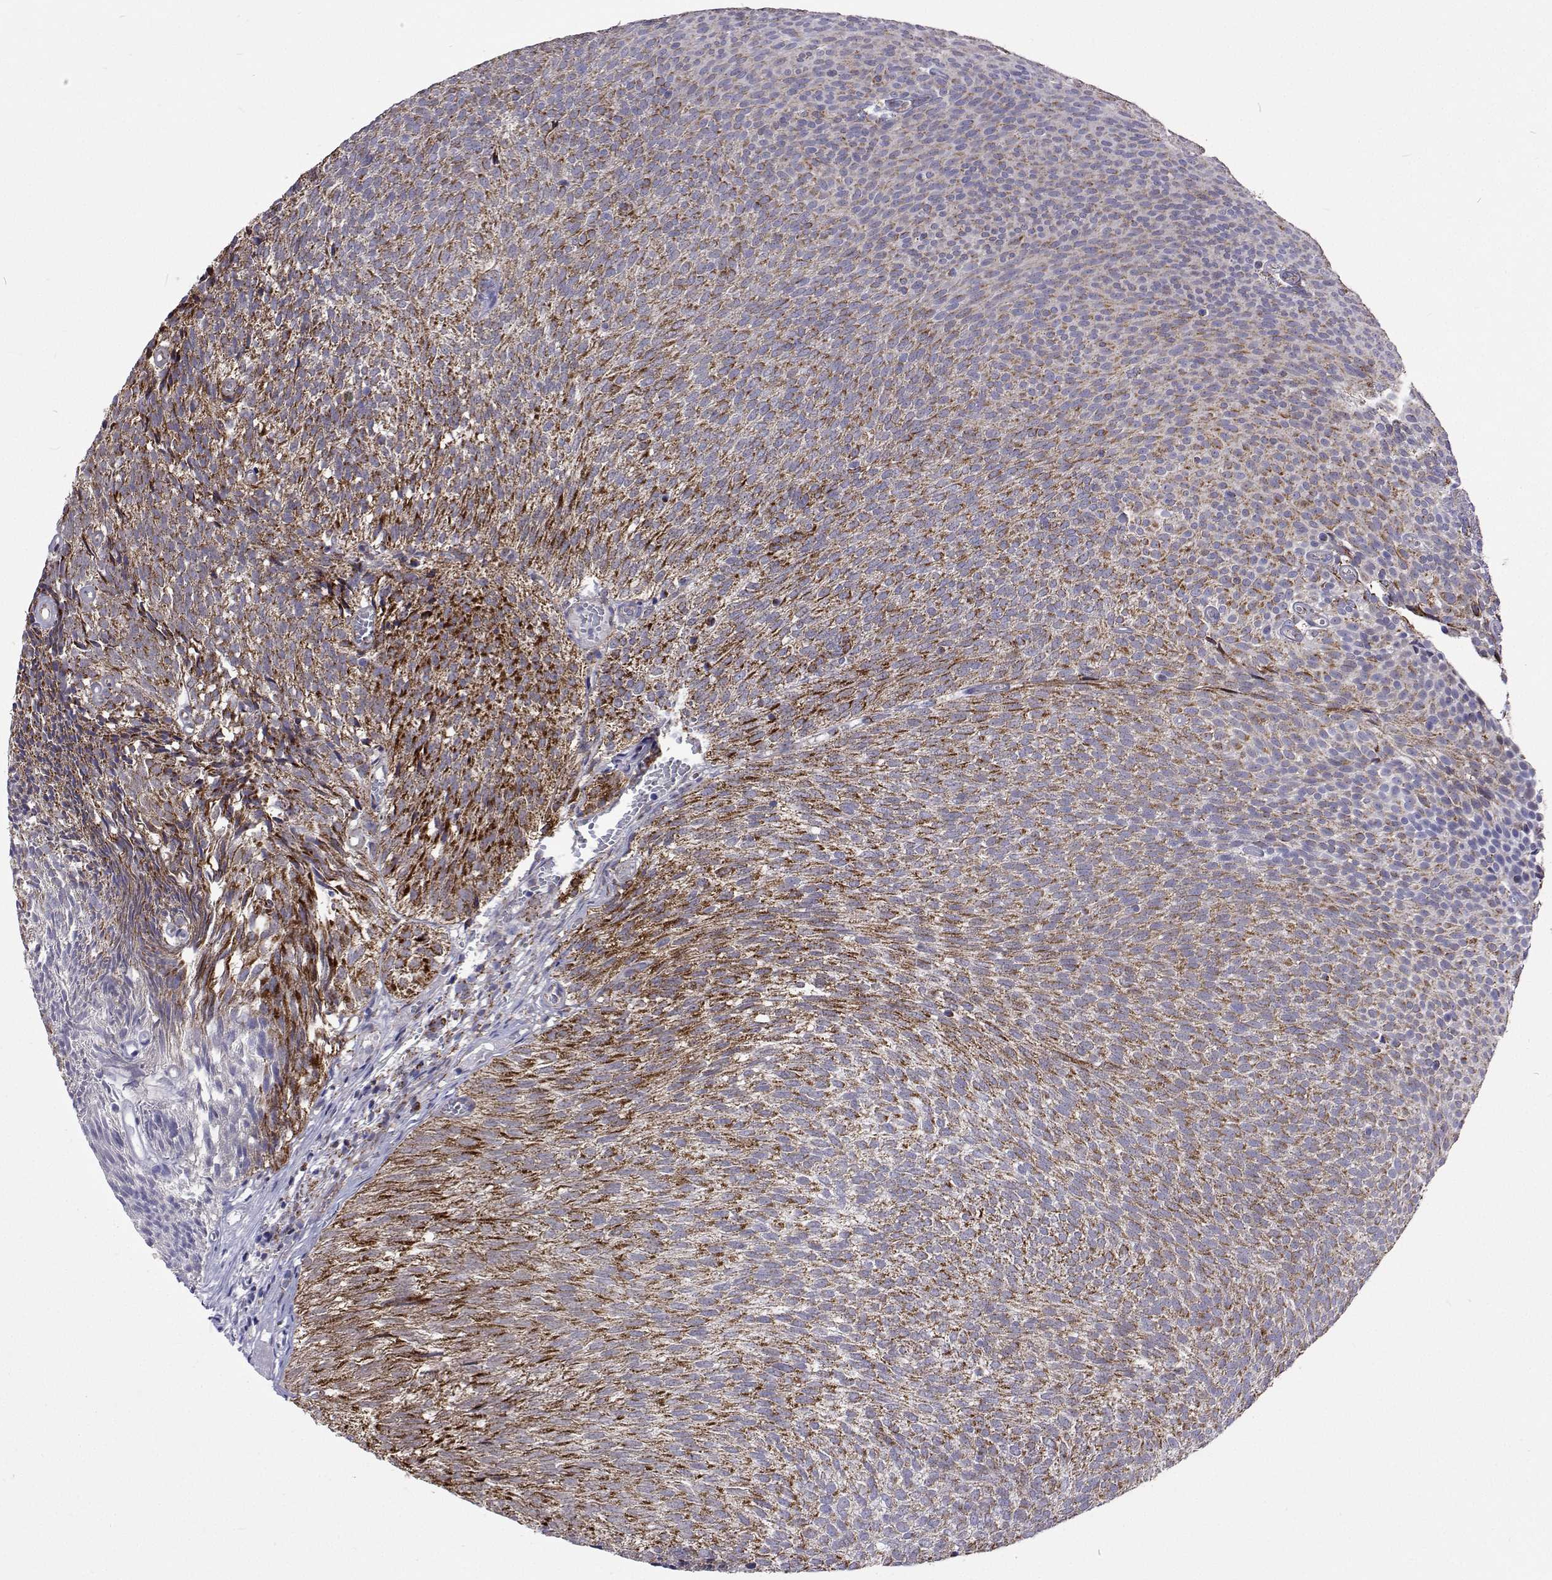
{"staining": {"intensity": "strong", "quantity": "25%-75%", "location": "cytoplasmic/membranous"}, "tissue": "urothelial cancer", "cell_type": "Tumor cells", "image_type": "cancer", "snomed": [{"axis": "morphology", "description": "Urothelial carcinoma, Low grade"}, {"axis": "topography", "description": "Urinary bladder"}], "caption": "Immunohistochemistry (IHC) image of neoplastic tissue: human urothelial cancer stained using immunohistochemistry (IHC) shows high levels of strong protein expression localized specifically in the cytoplasmic/membranous of tumor cells, appearing as a cytoplasmic/membranous brown color.", "gene": "MCCC2", "patient": {"sex": "male", "age": 77}}